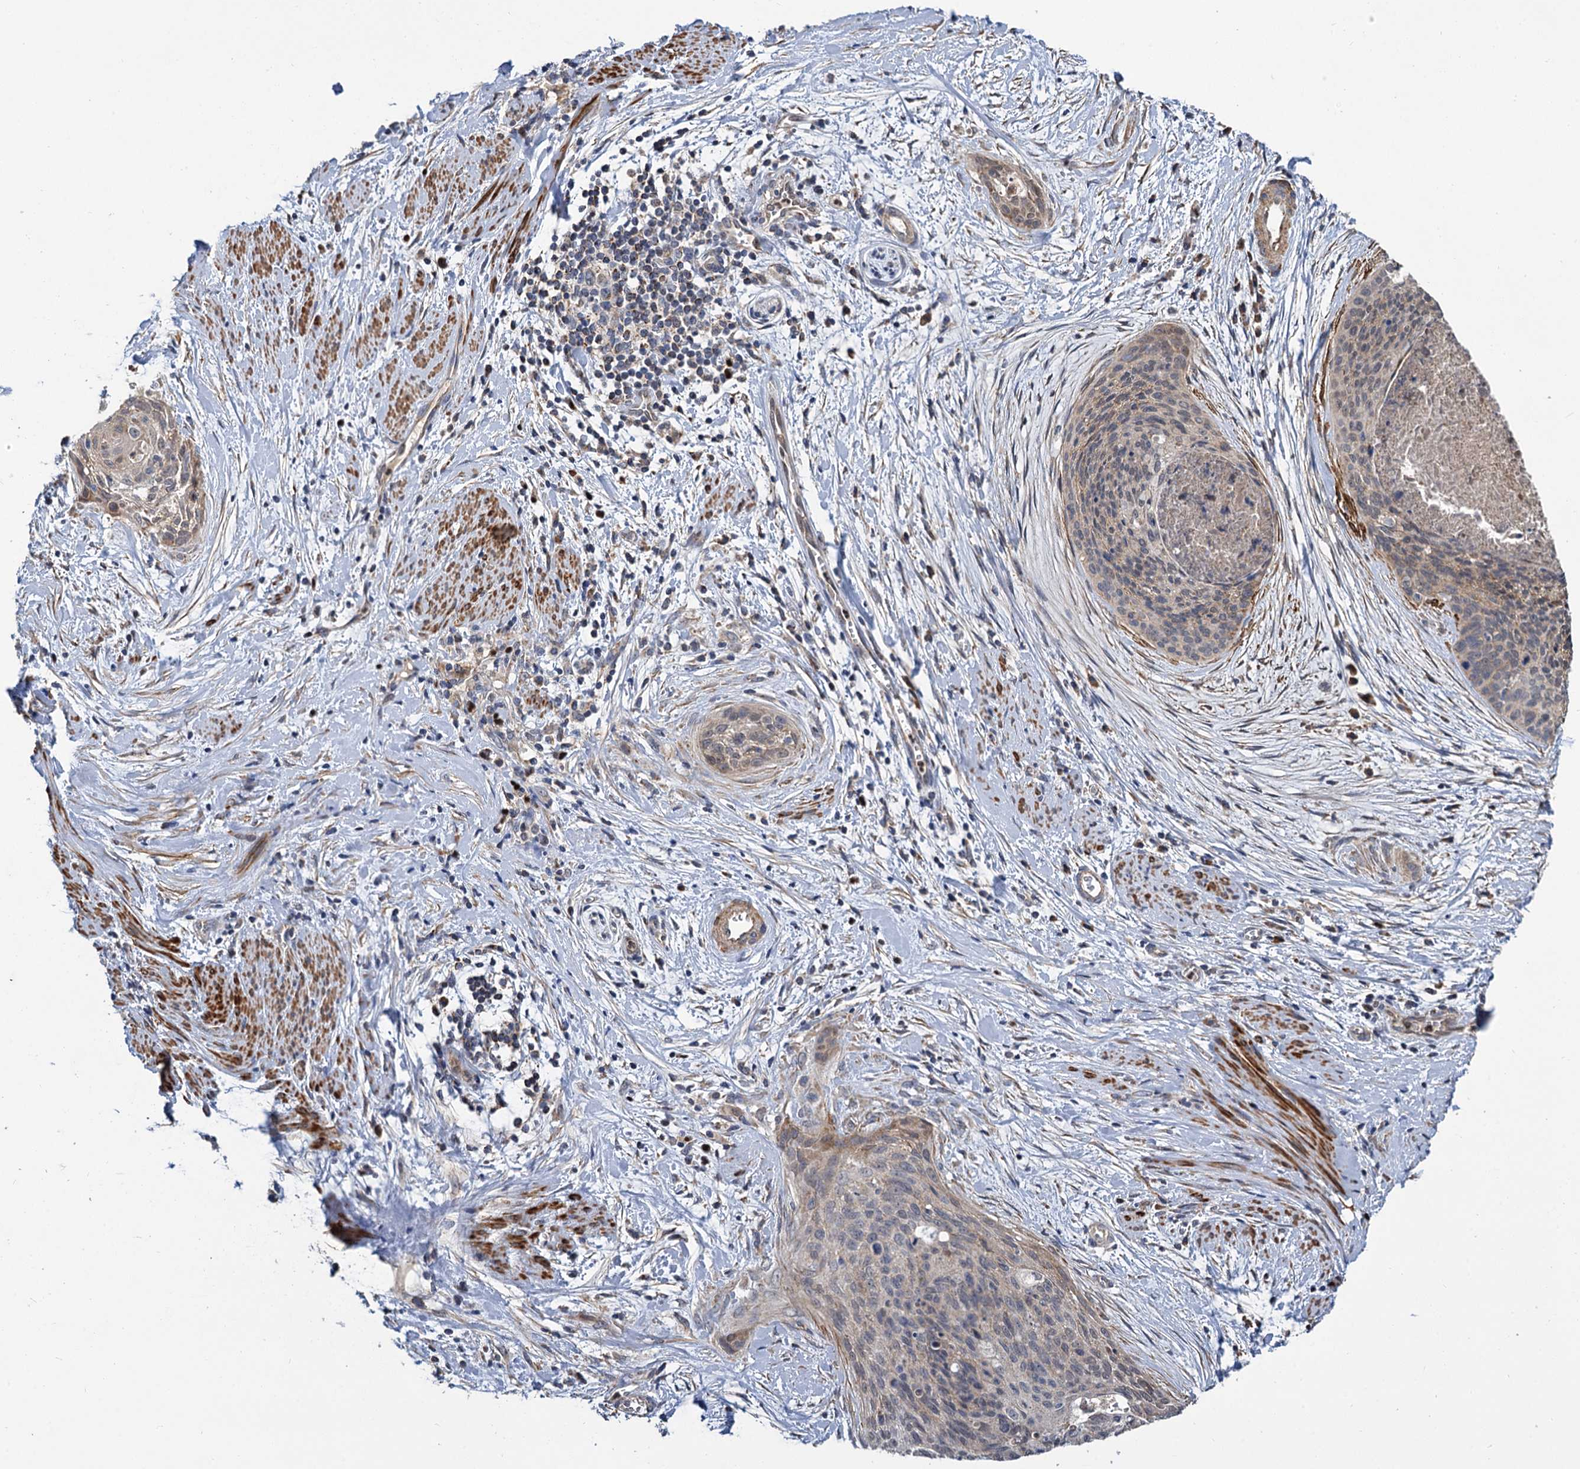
{"staining": {"intensity": "weak", "quantity": "<25%", "location": "cytoplasmic/membranous"}, "tissue": "cervical cancer", "cell_type": "Tumor cells", "image_type": "cancer", "snomed": [{"axis": "morphology", "description": "Squamous cell carcinoma, NOS"}, {"axis": "topography", "description": "Cervix"}], "caption": "The image exhibits no significant expression in tumor cells of cervical cancer.", "gene": "ALKBH7", "patient": {"sex": "female", "age": 55}}